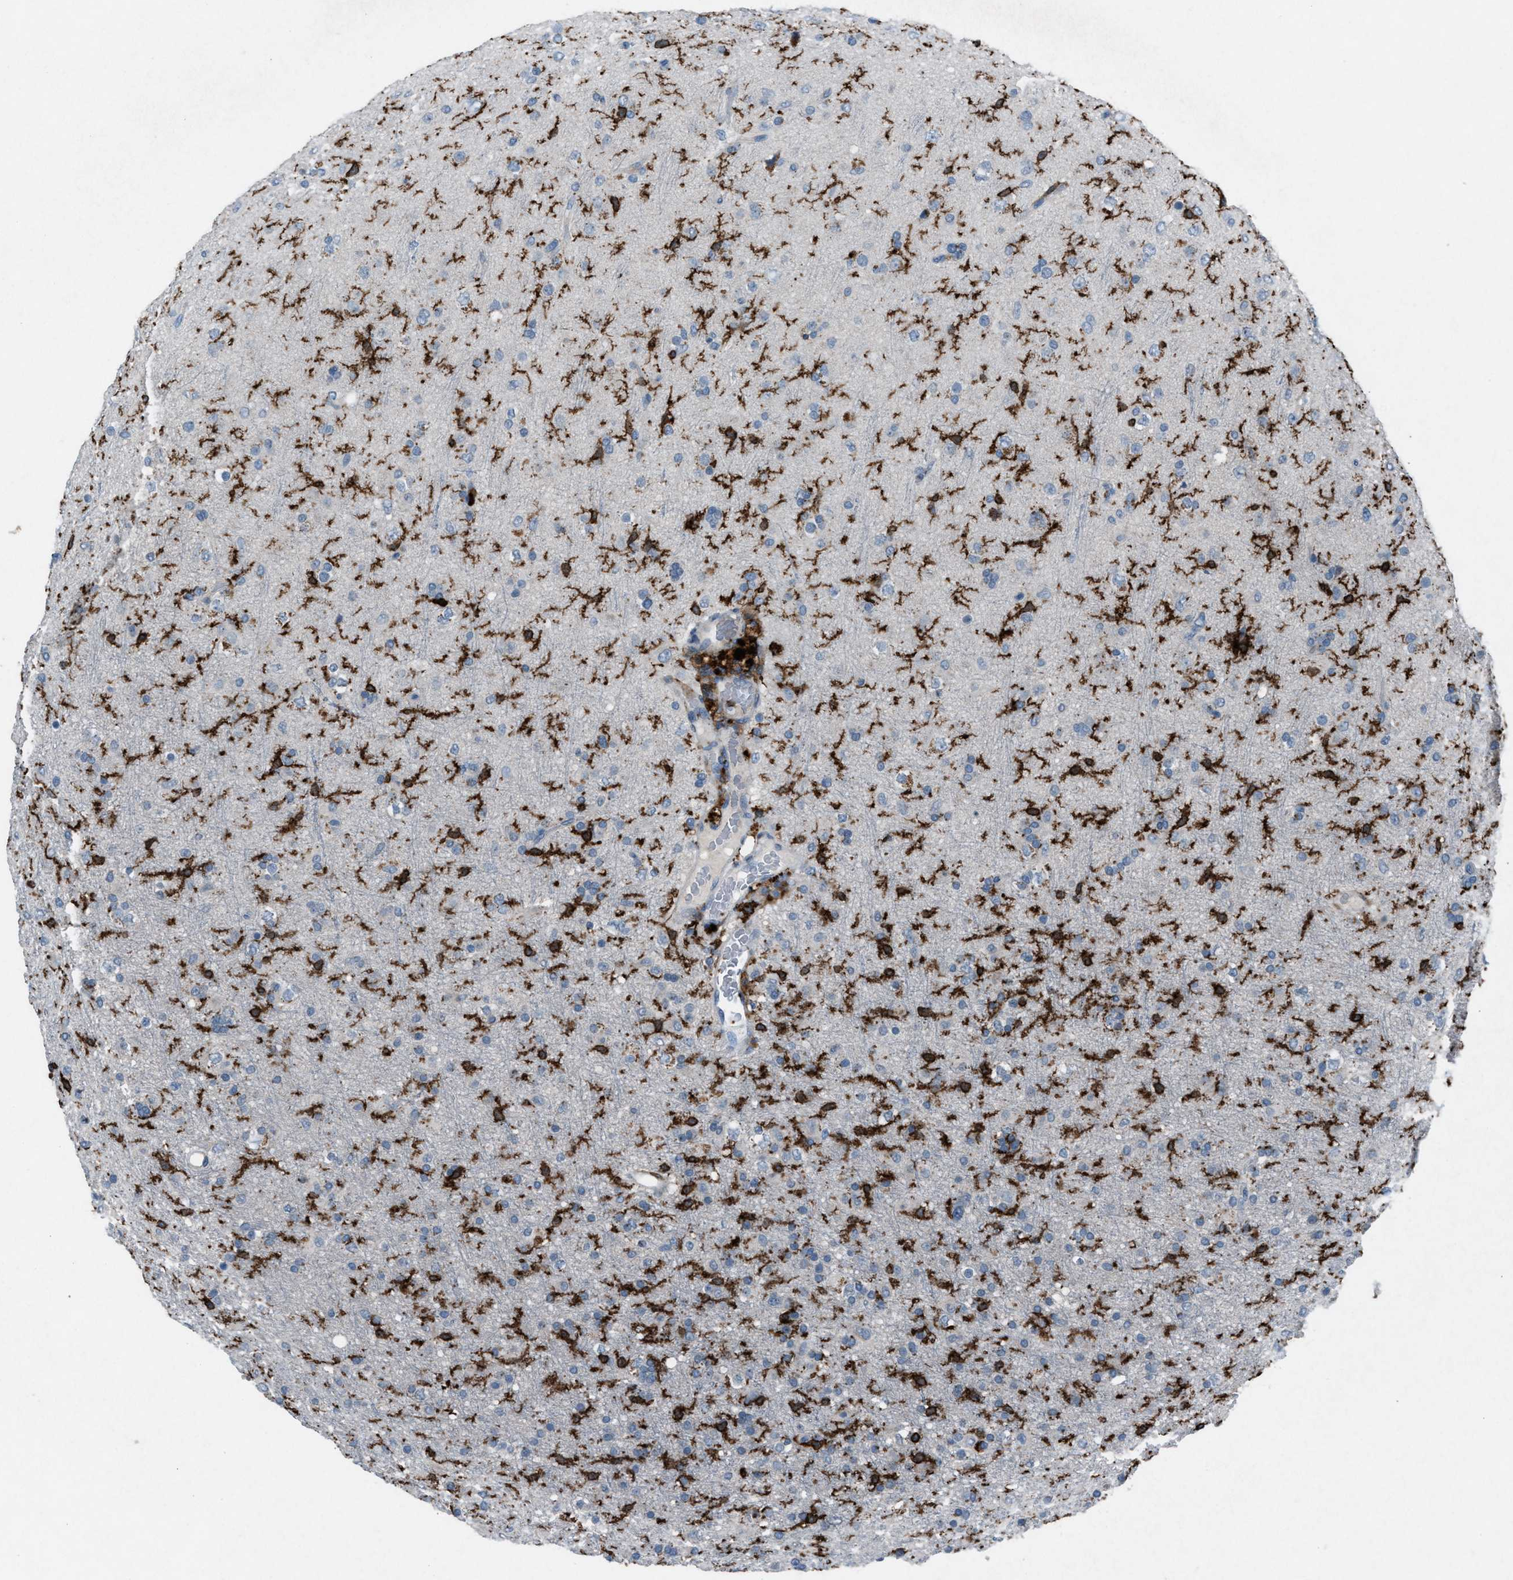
{"staining": {"intensity": "negative", "quantity": "none", "location": "none"}, "tissue": "glioma", "cell_type": "Tumor cells", "image_type": "cancer", "snomed": [{"axis": "morphology", "description": "Glioma, malignant, Low grade"}, {"axis": "topography", "description": "Brain"}], "caption": "Immunohistochemistry photomicrograph of glioma stained for a protein (brown), which demonstrates no staining in tumor cells.", "gene": "FCER1G", "patient": {"sex": "male", "age": 65}}